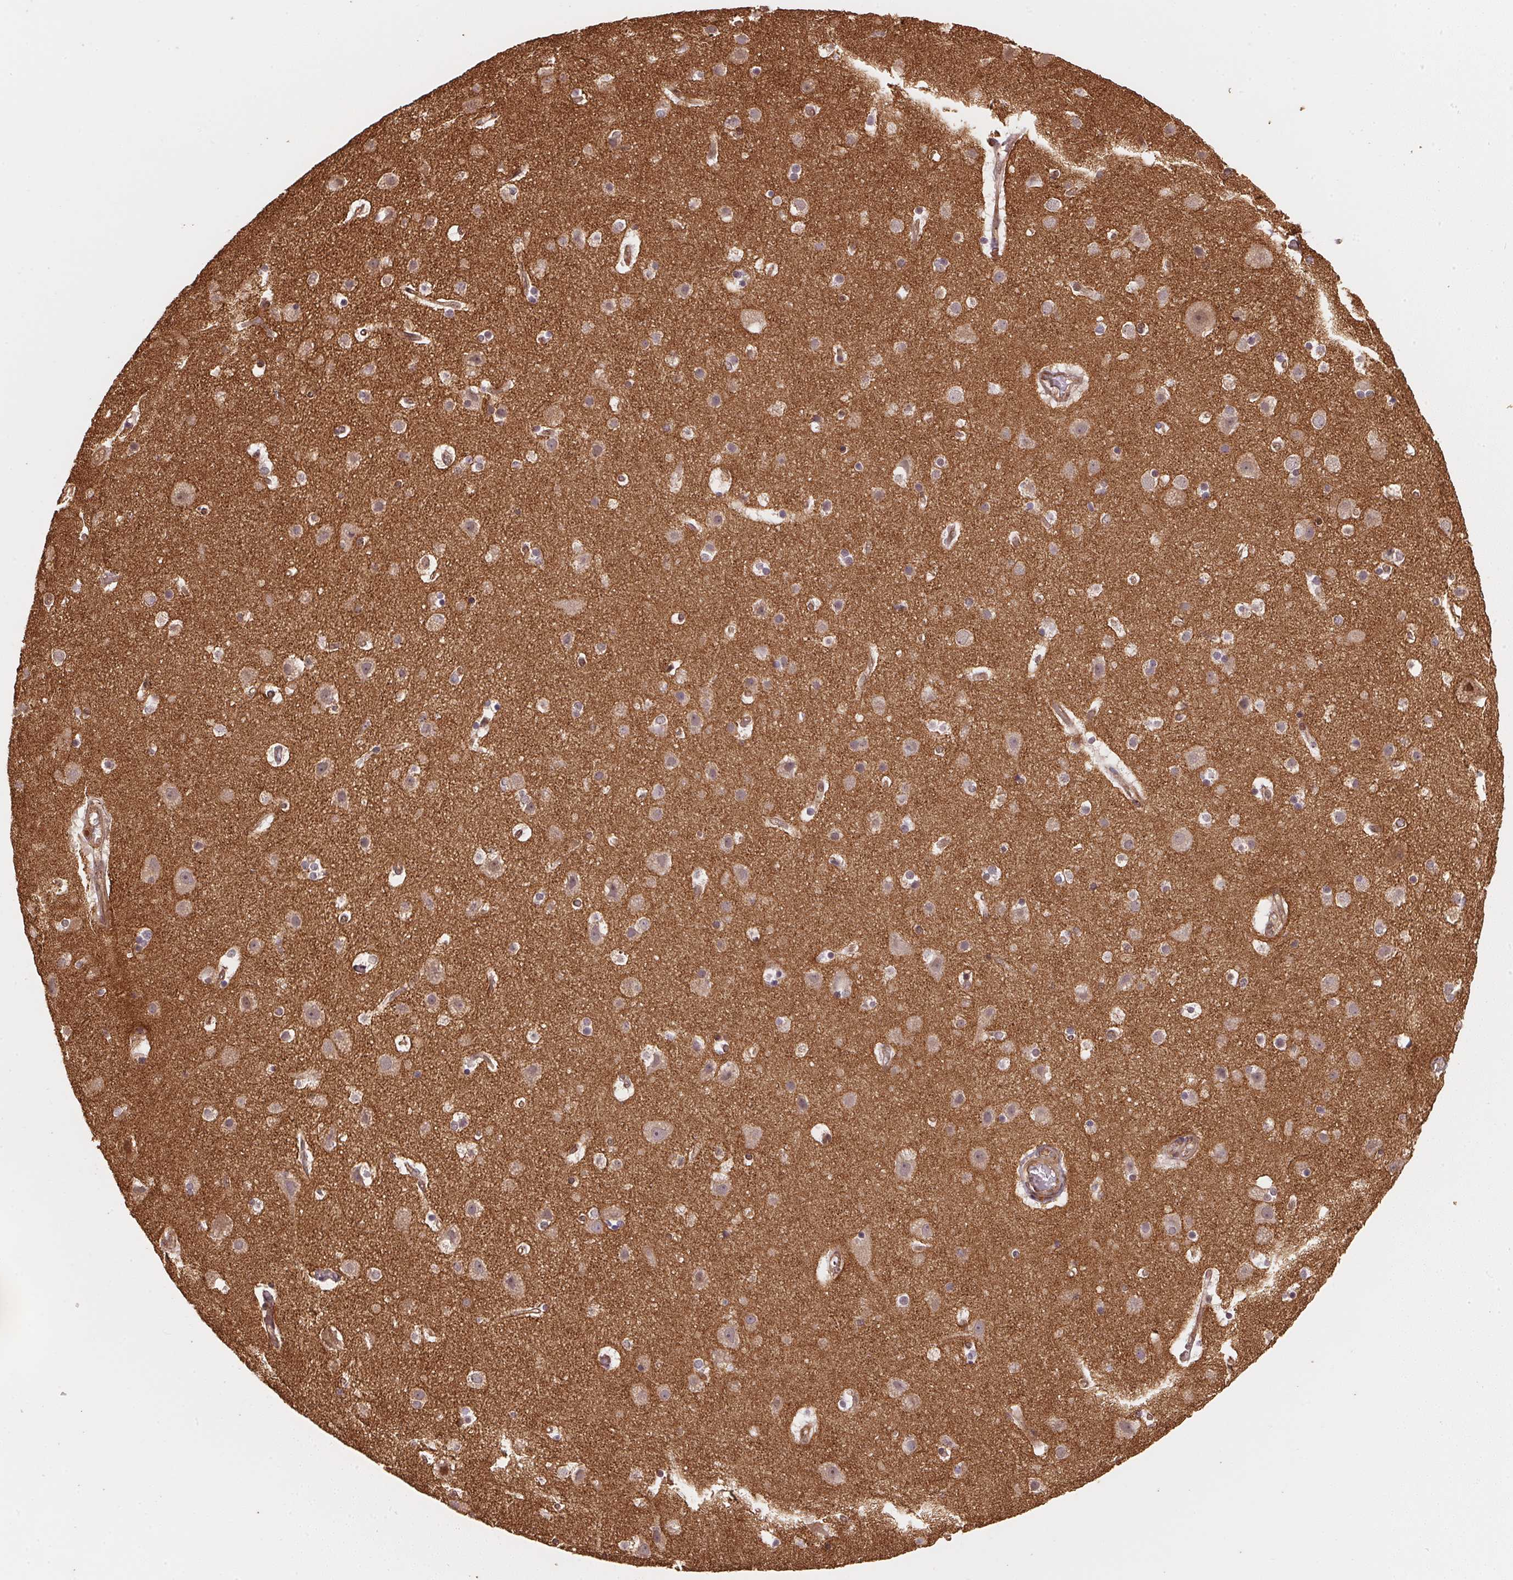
{"staining": {"intensity": "weak", "quantity": ">75%", "location": "cytoplasmic/membranous"}, "tissue": "cerebral cortex", "cell_type": "Endothelial cells", "image_type": "normal", "snomed": [{"axis": "morphology", "description": "Normal tissue, NOS"}, {"axis": "topography", "description": "Cerebral cortex"}], "caption": "Immunohistochemical staining of benign cerebral cortex reveals weak cytoplasmic/membranous protein expression in about >75% of endothelial cells. (DAB (3,3'-diaminobenzidine) IHC with brightfield microscopy, high magnification).", "gene": "TMEM222", "patient": {"sex": "female", "age": 52}}